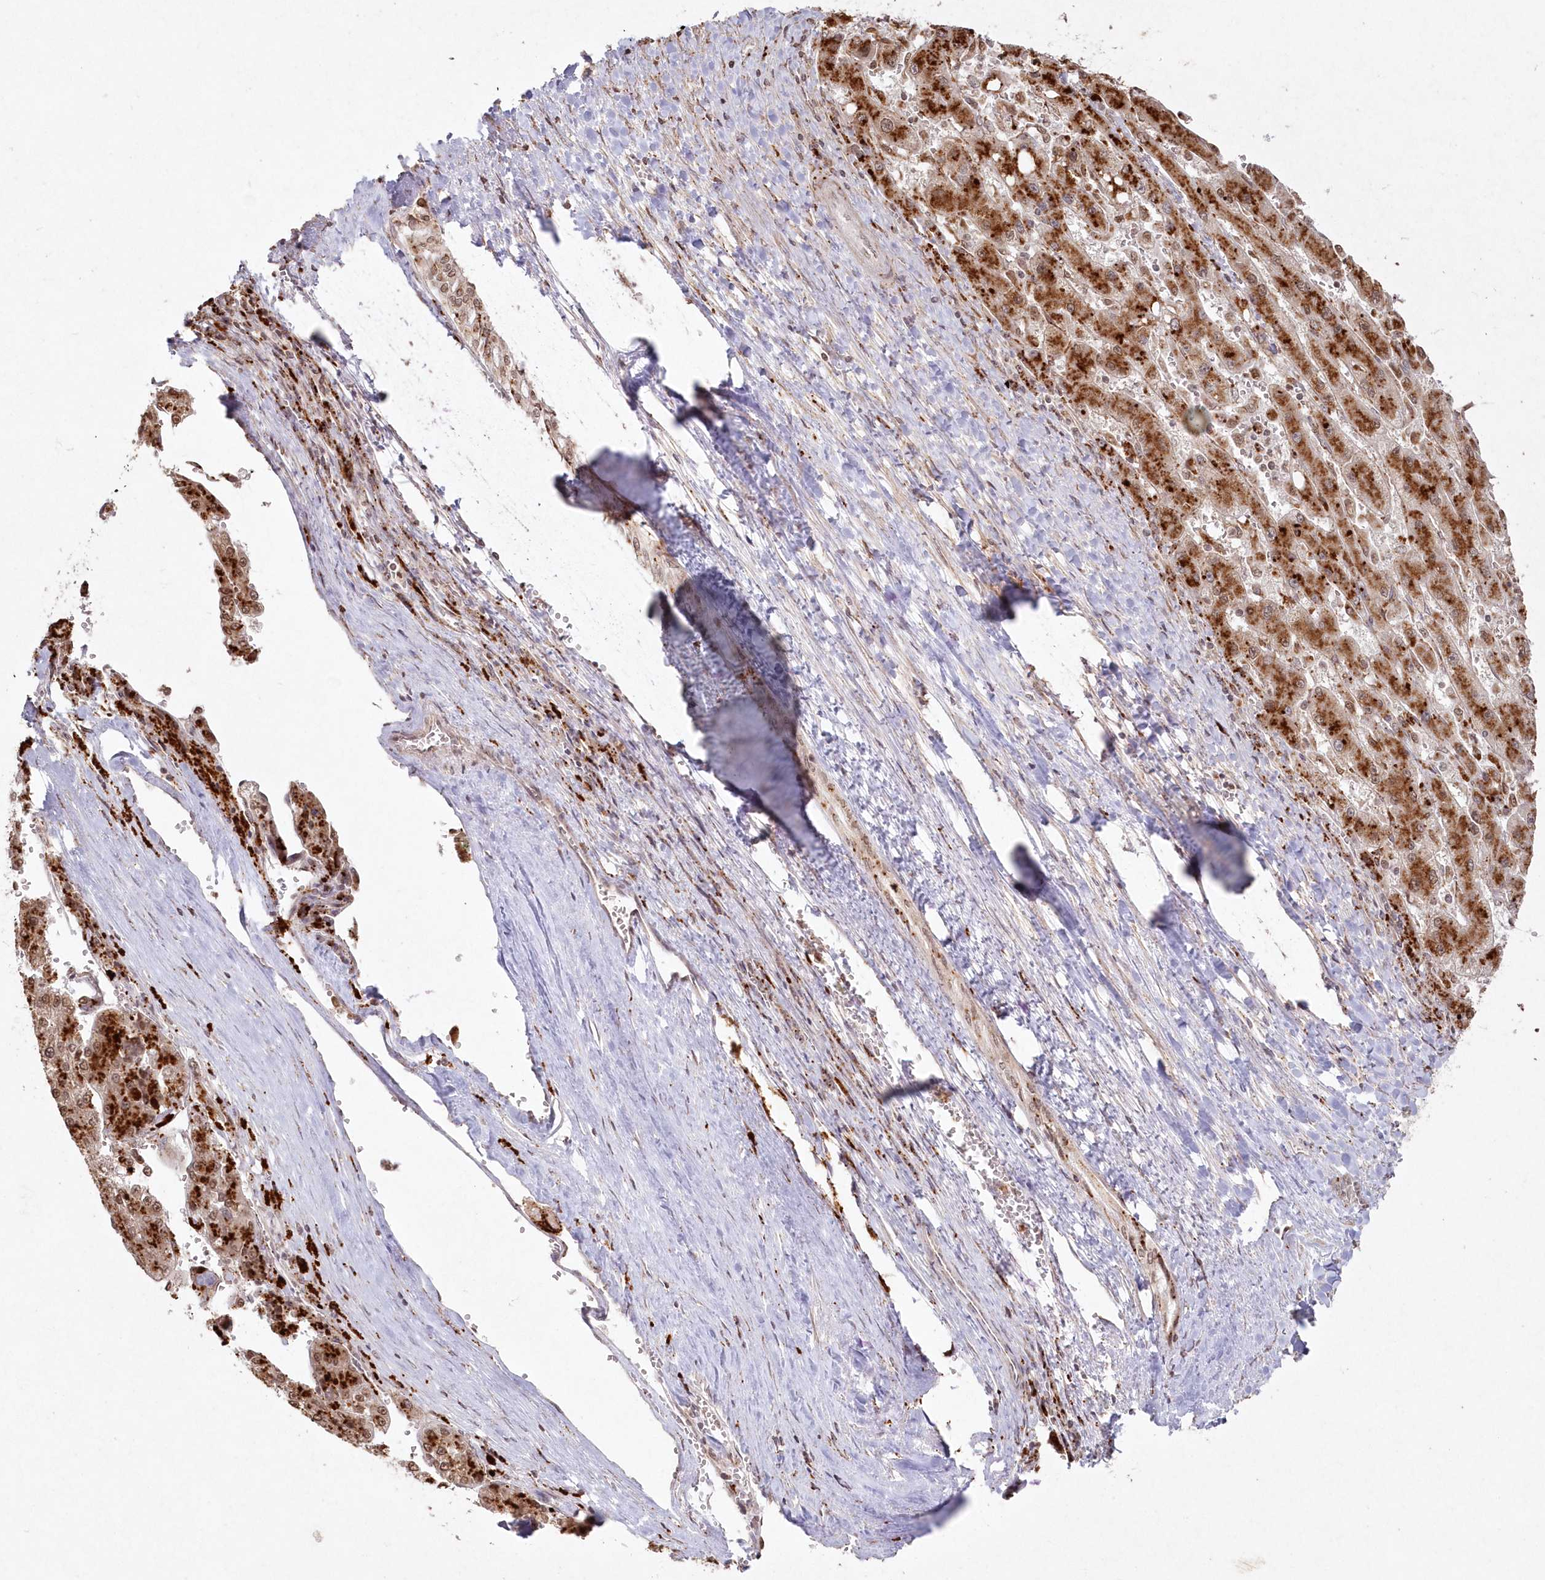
{"staining": {"intensity": "strong", "quantity": ">75%", "location": "cytoplasmic/membranous,nuclear"}, "tissue": "liver cancer", "cell_type": "Tumor cells", "image_type": "cancer", "snomed": [{"axis": "morphology", "description": "Carcinoma, Hepatocellular, NOS"}, {"axis": "topography", "description": "Liver"}], "caption": "Strong cytoplasmic/membranous and nuclear expression for a protein is appreciated in about >75% of tumor cells of liver cancer using immunohistochemistry (IHC).", "gene": "ARSB", "patient": {"sex": "female", "age": 73}}